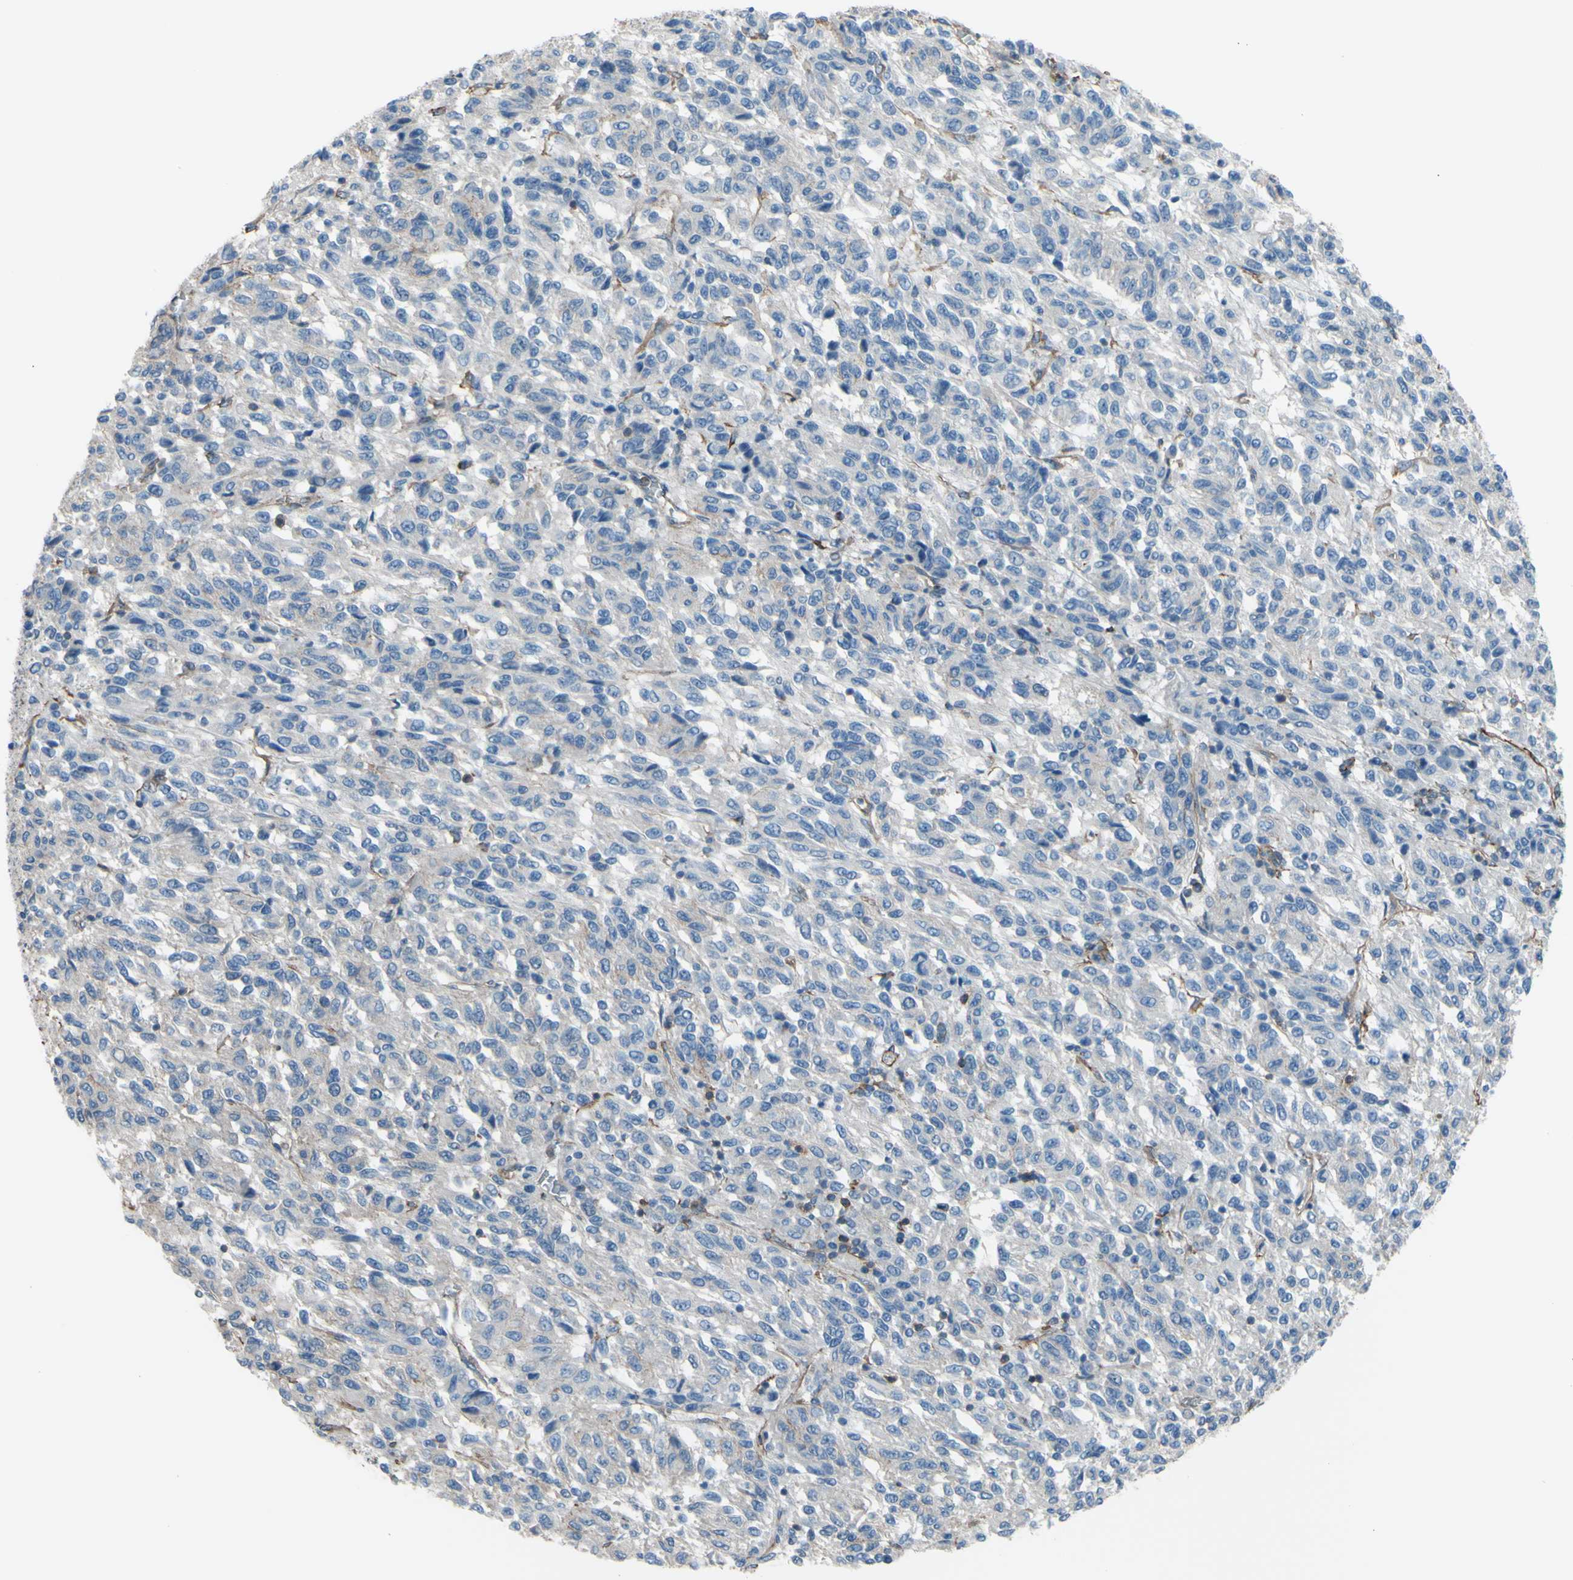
{"staining": {"intensity": "negative", "quantity": "none", "location": "none"}, "tissue": "melanoma", "cell_type": "Tumor cells", "image_type": "cancer", "snomed": [{"axis": "morphology", "description": "Malignant melanoma, Metastatic site"}, {"axis": "topography", "description": "Lung"}], "caption": "Immunohistochemical staining of malignant melanoma (metastatic site) demonstrates no significant staining in tumor cells. Nuclei are stained in blue.", "gene": "ADD1", "patient": {"sex": "male", "age": 64}}